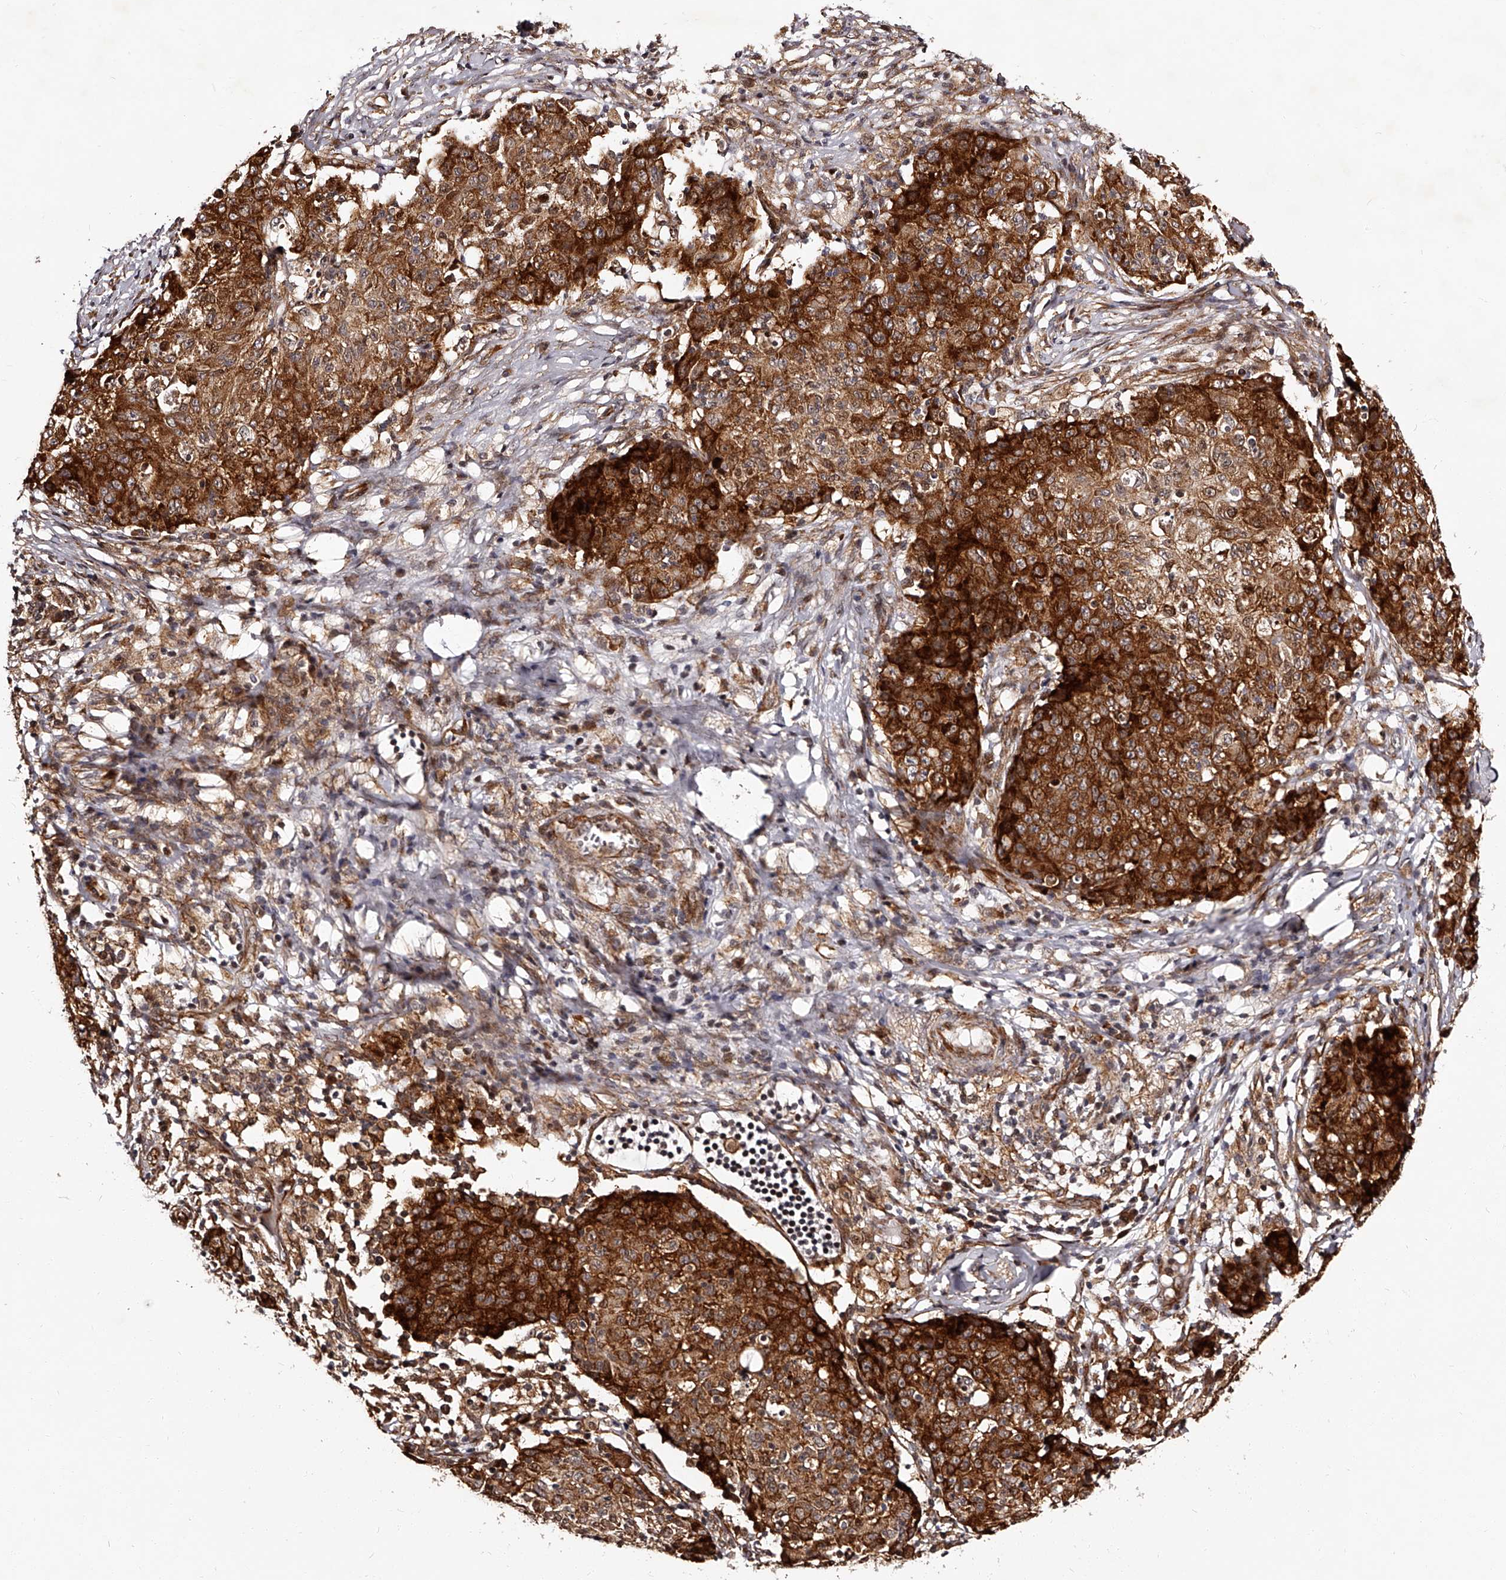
{"staining": {"intensity": "strong", "quantity": "25%-75%", "location": "cytoplasmic/membranous"}, "tissue": "ovarian cancer", "cell_type": "Tumor cells", "image_type": "cancer", "snomed": [{"axis": "morphology", "description": "Carcinoma, endometroid"}, {"axis": "topography", "description": "Ovary"}], "caption": "The image displays staining of ovarian cancer (endometroid carcinoma), revealing strong cytoplasmic/membranous protein expression (brown color) within tumor cells.", "gene": "RSC1A1", "patient": {"sex": "female", "age": 42}}